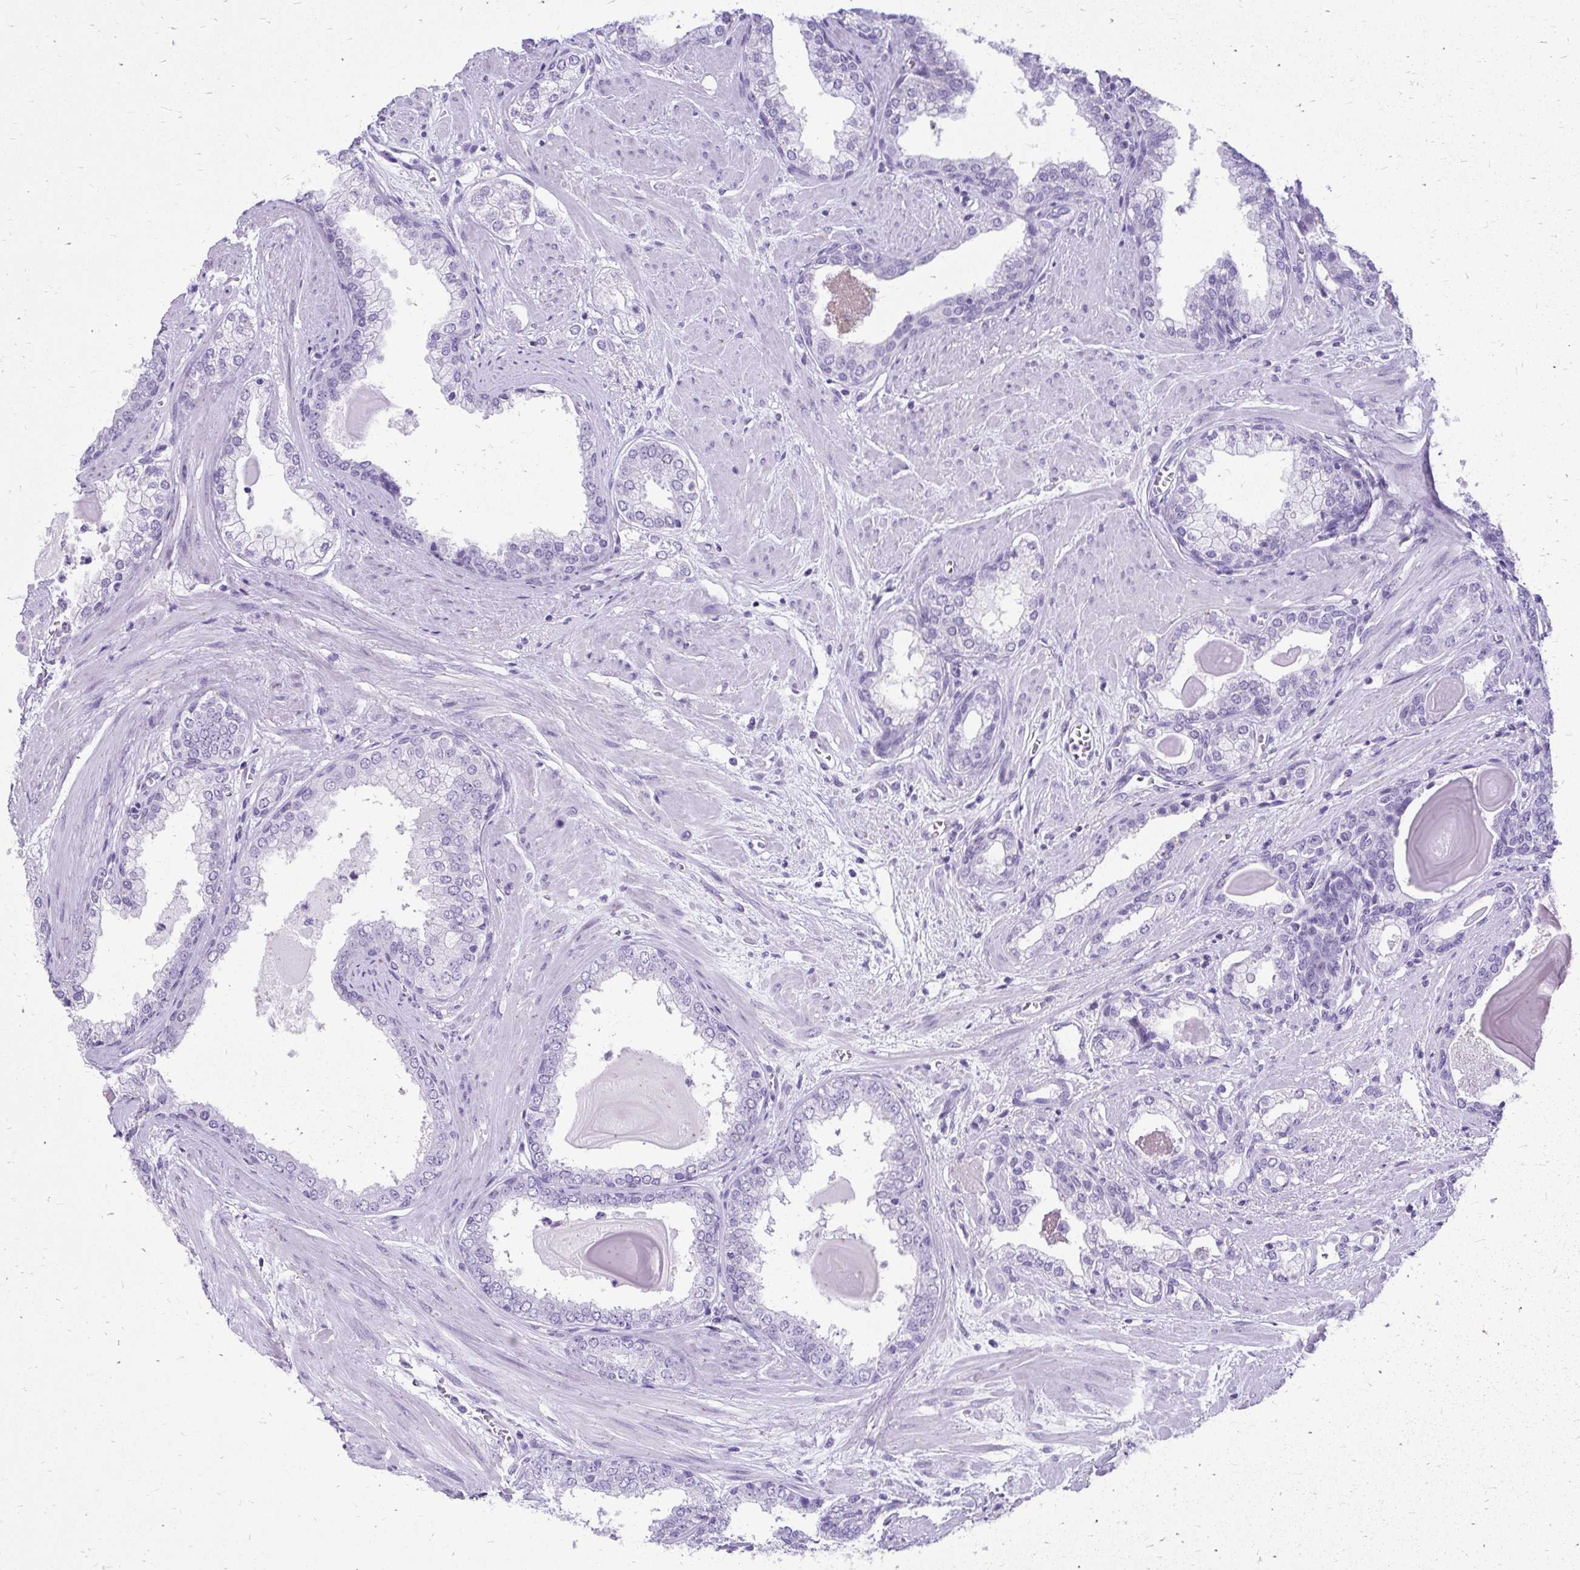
{"staining": {"intensity": "negative", "quantity": "none", "location": "none"}, "tissue": "prostate cancer", "cell_type": "Tumor cells", "image_type": "cancer", "snomed": [{"axis": "morphology", "description": "Adenocarcinoma, Low grade"}, {"axis": "topography", "description": "Prostate"}], "caption": "IHC micrograph of neoplastic tissue: human prostate cancer stained with DAB exhibits no significant protein positivity in tumor cells.", "gene": "SLC32A1", "patient": {"sex": "male", "age": 64}}